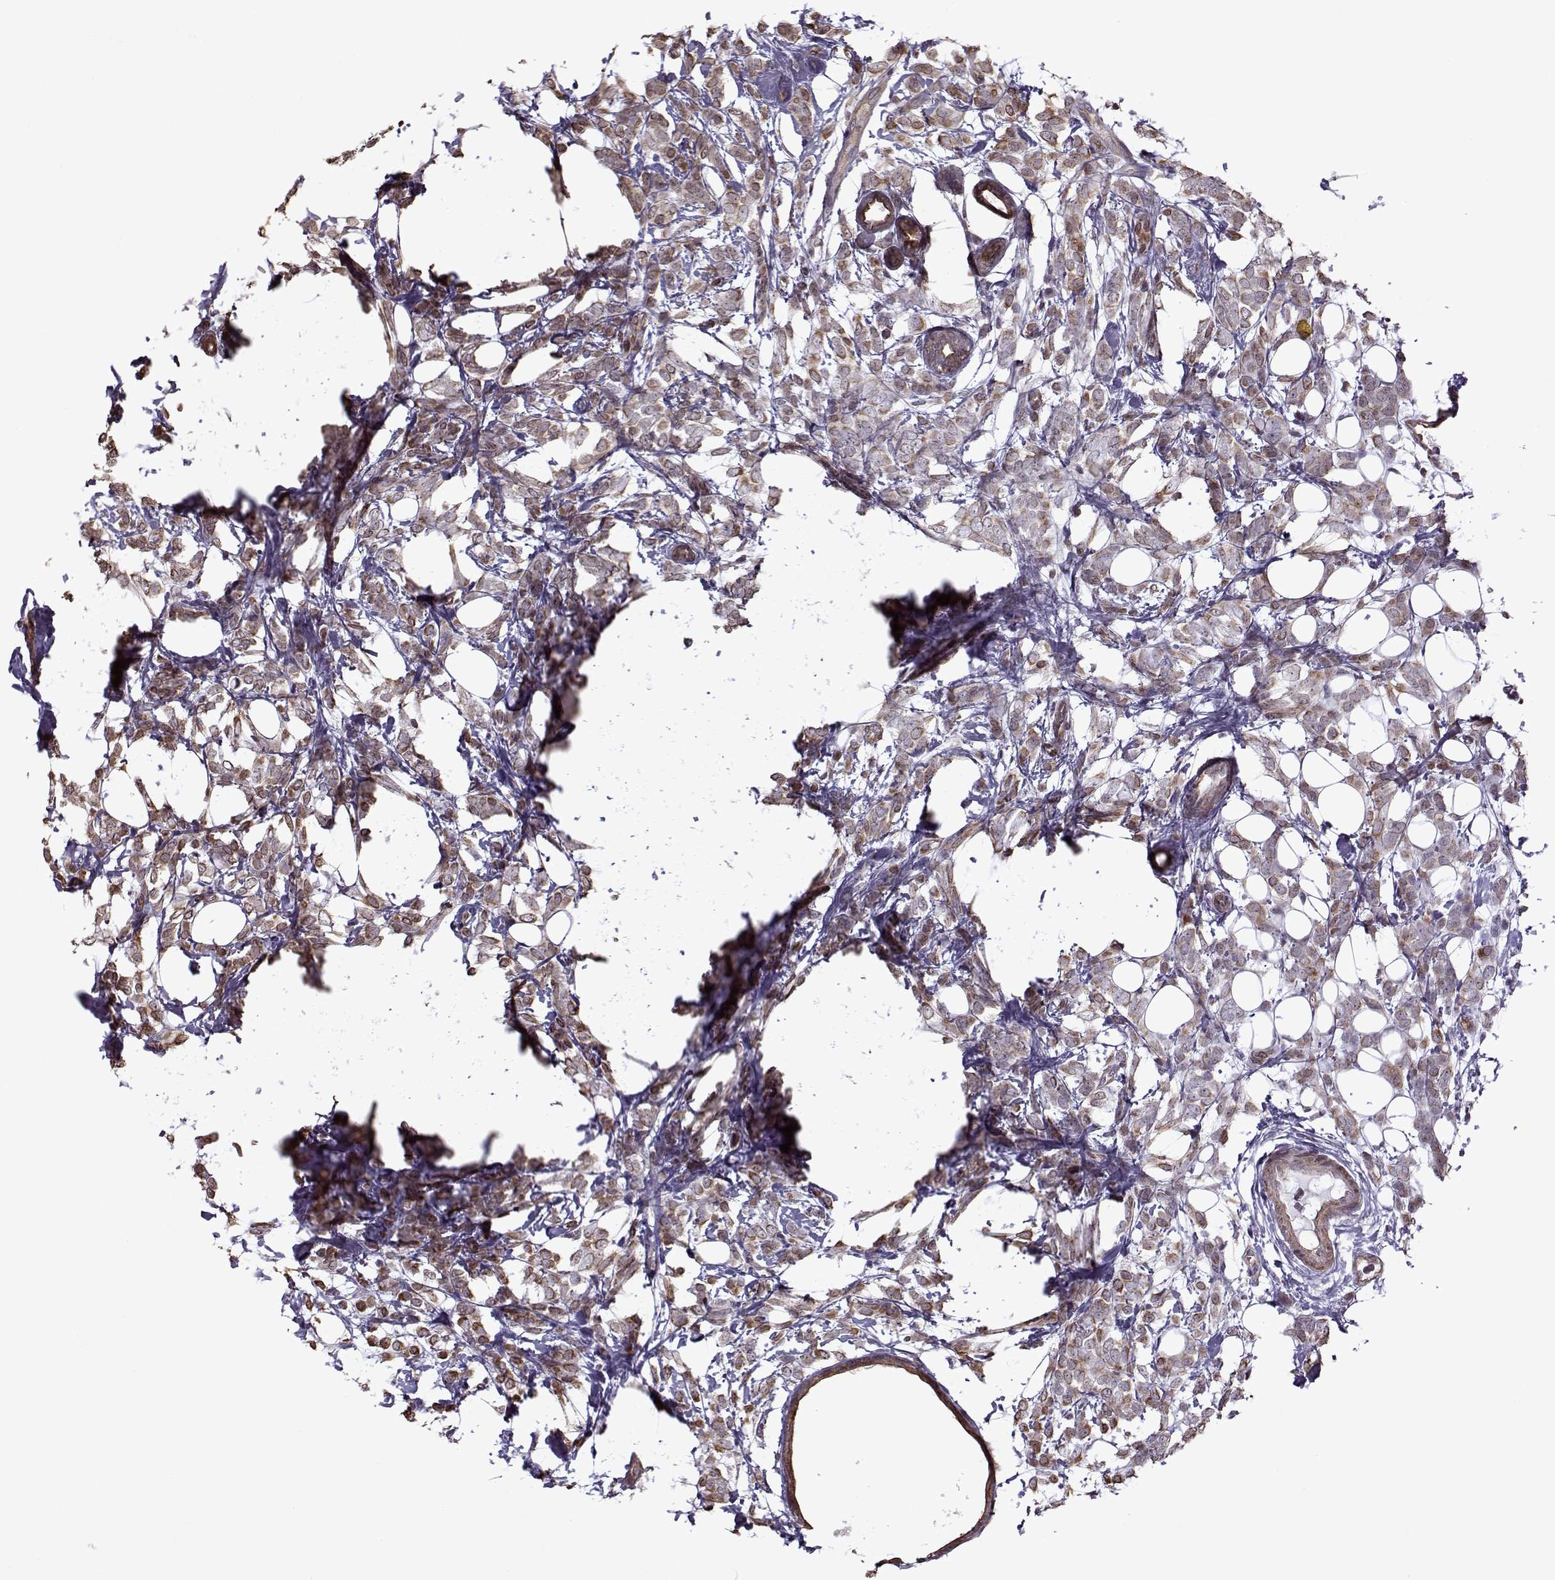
{"staining": {"intensity": "moderate", "quantity": ">75%", "location": "cytoplasmic/membranous"}, "tissue": "breast cancer", "cell_type": "Tumor cells", "image_type": "cancer", "snomed": [{"axis": "morphology", "description": "Lobular carcinoma"}, {"axis": "topography", "description": "Breast"}], "caption": "Breast lobular carcinoma tissue reveals moderate cytoplasmic/membranous staining in approximately >75% of tumor cells, visualized by immunohistochemistry. The protein of interest is shown in brown color, while the nuclei are stained blue.", "gene": "KRT9", "patient": {"sex": "female", "age": 49}}